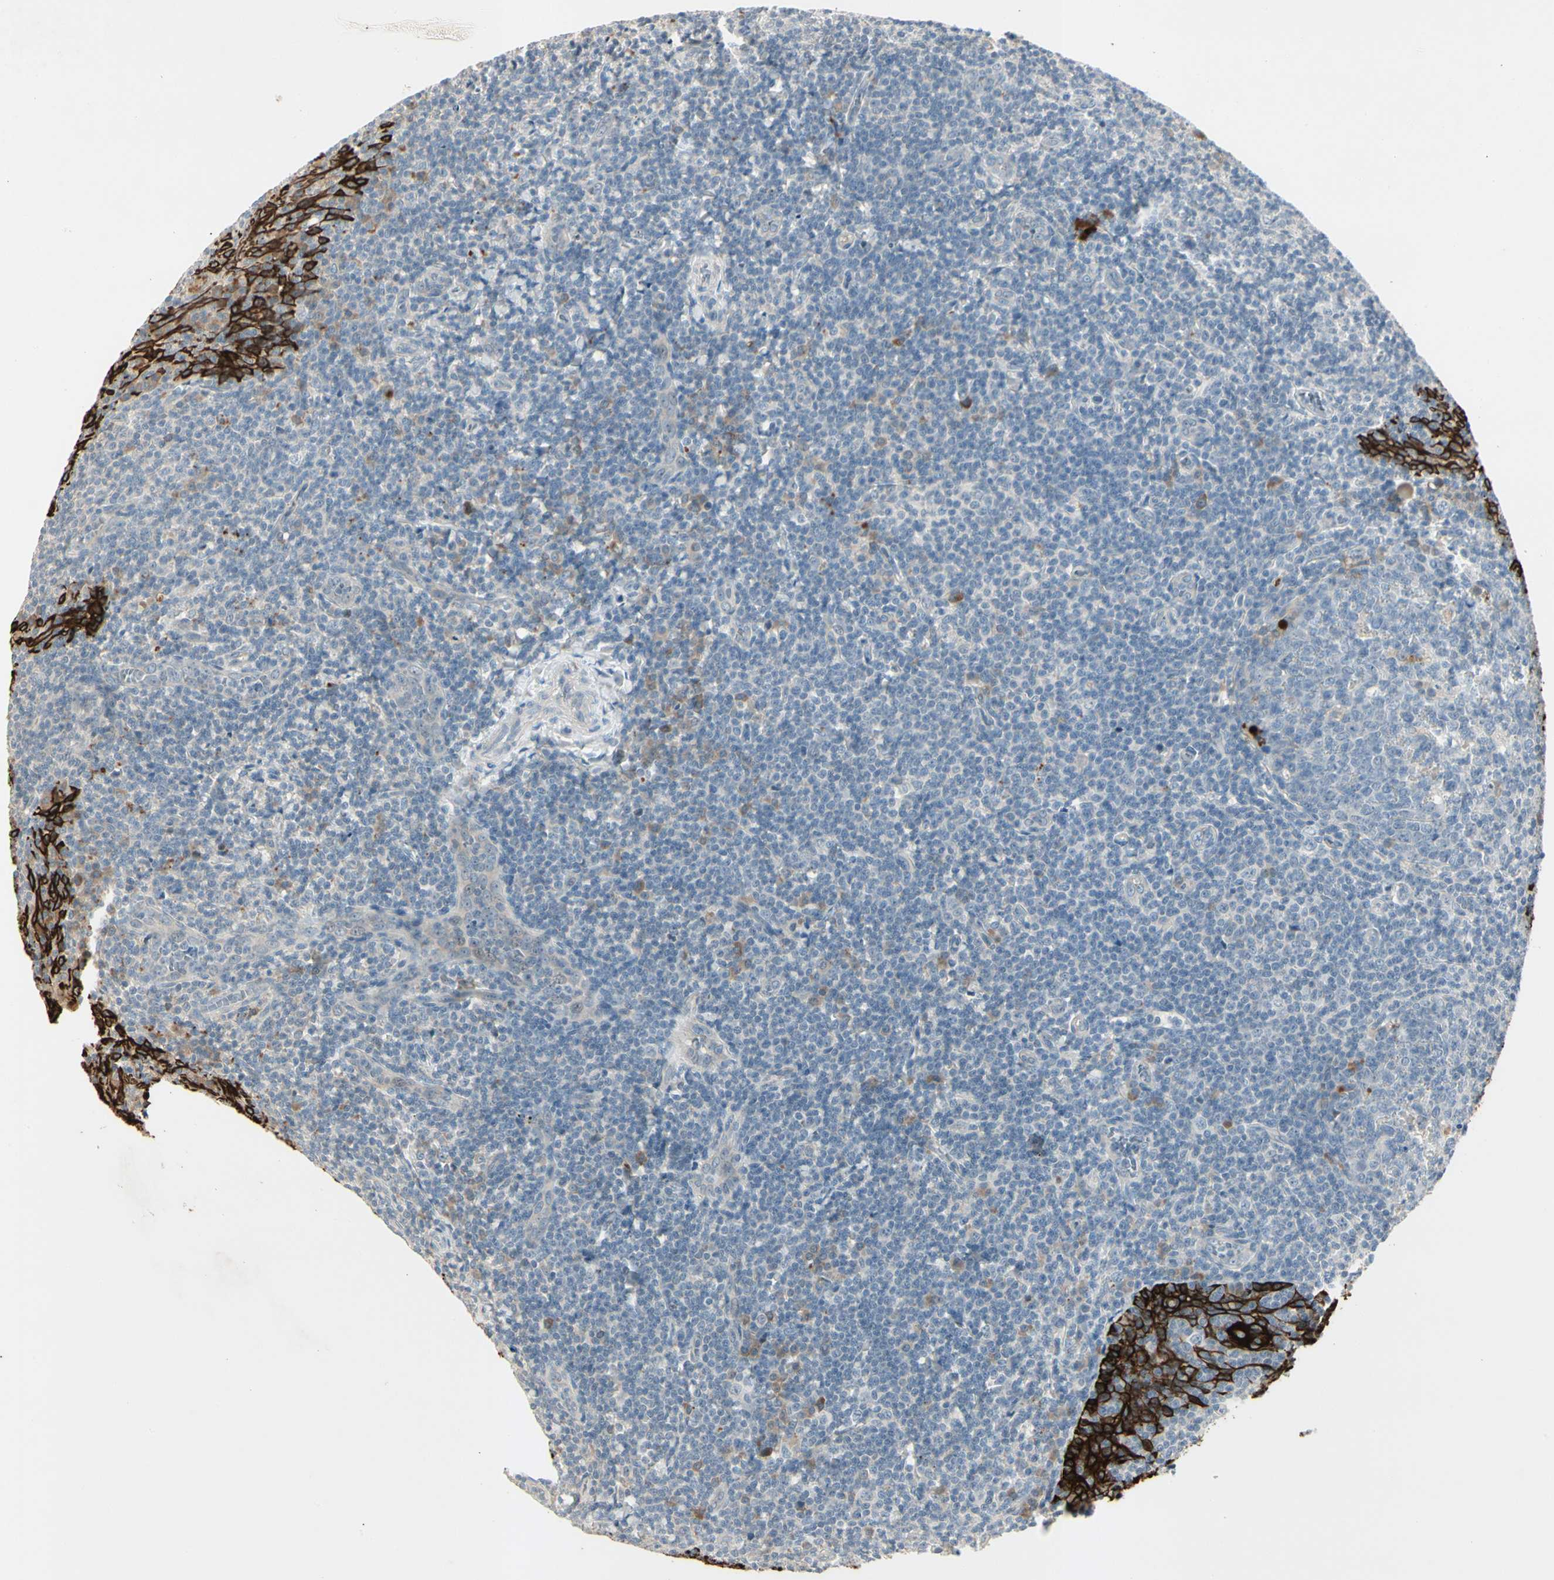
{"staining": {"intensity": "negative", "quantity": "none", "location": "none"}, "tissue": "tonsil", "cell_type": "Germinal center cells", "image_type": "normal", "snomed": [{"axis": "morphology", "description": "Normal tissue, NOS"}, {"axis": "topography", "description": "Tonsil"}], "caption": "IHC of normal human tonsil displays no expression in germinal center cells.", "gene": "SKIL", "patient": {"sex": "male", "age": 31}}